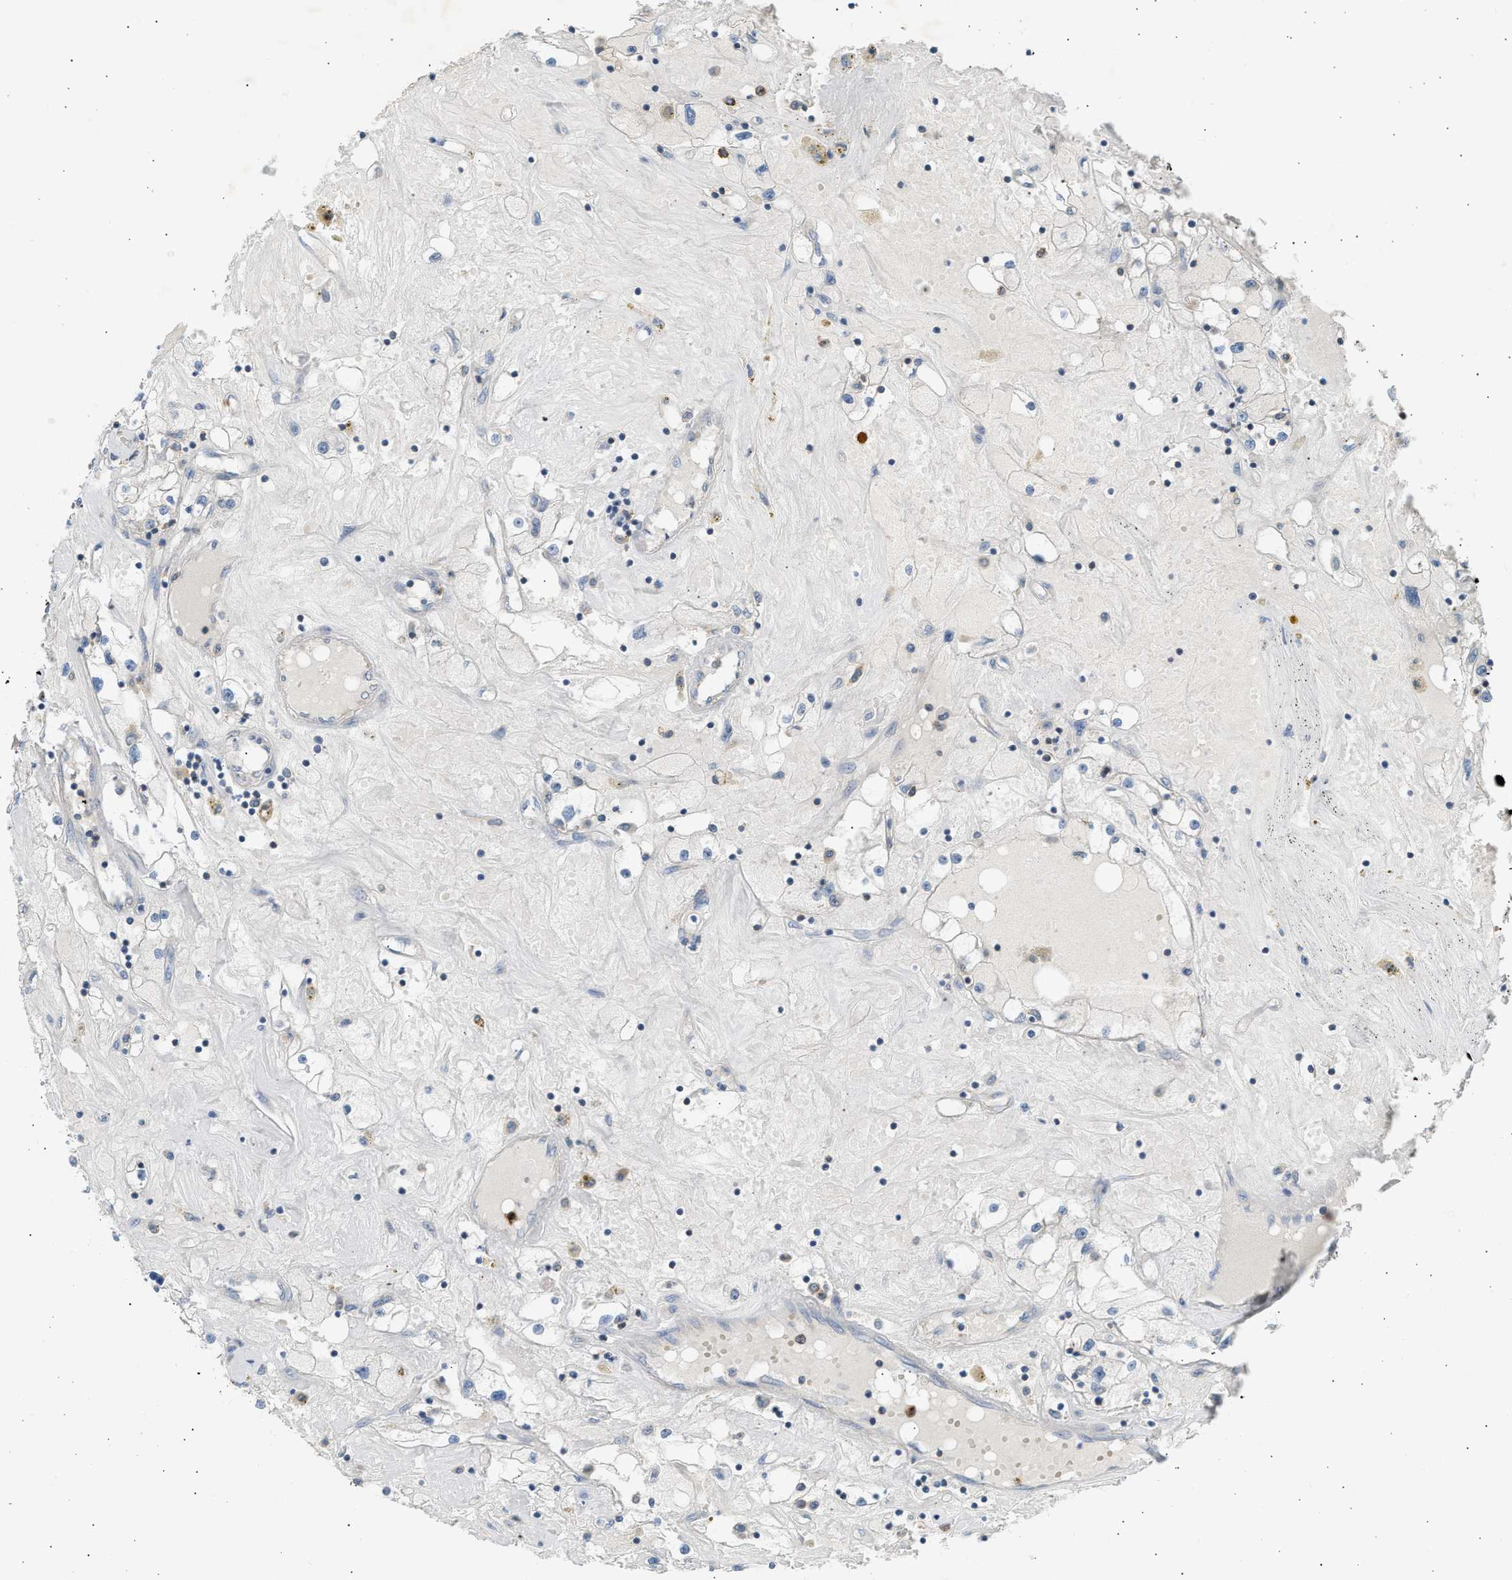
{"staining": {"intensity": "negative", "quantity": "none", "location": "none"}, "tissue": "renal cancer", "cell_type": "Tumor cells", "image_type": "cancer", "snomed": [{"axis": "morphology", "description": "Adenocarcinoma, NOS"}, {"axis": "topography", "description": "Kidney"}], "caption": "Tumor cells show no significant staining in renal cancer.", "gene": "TRIM50", "patient": {"sex": "male", "age": 56}}